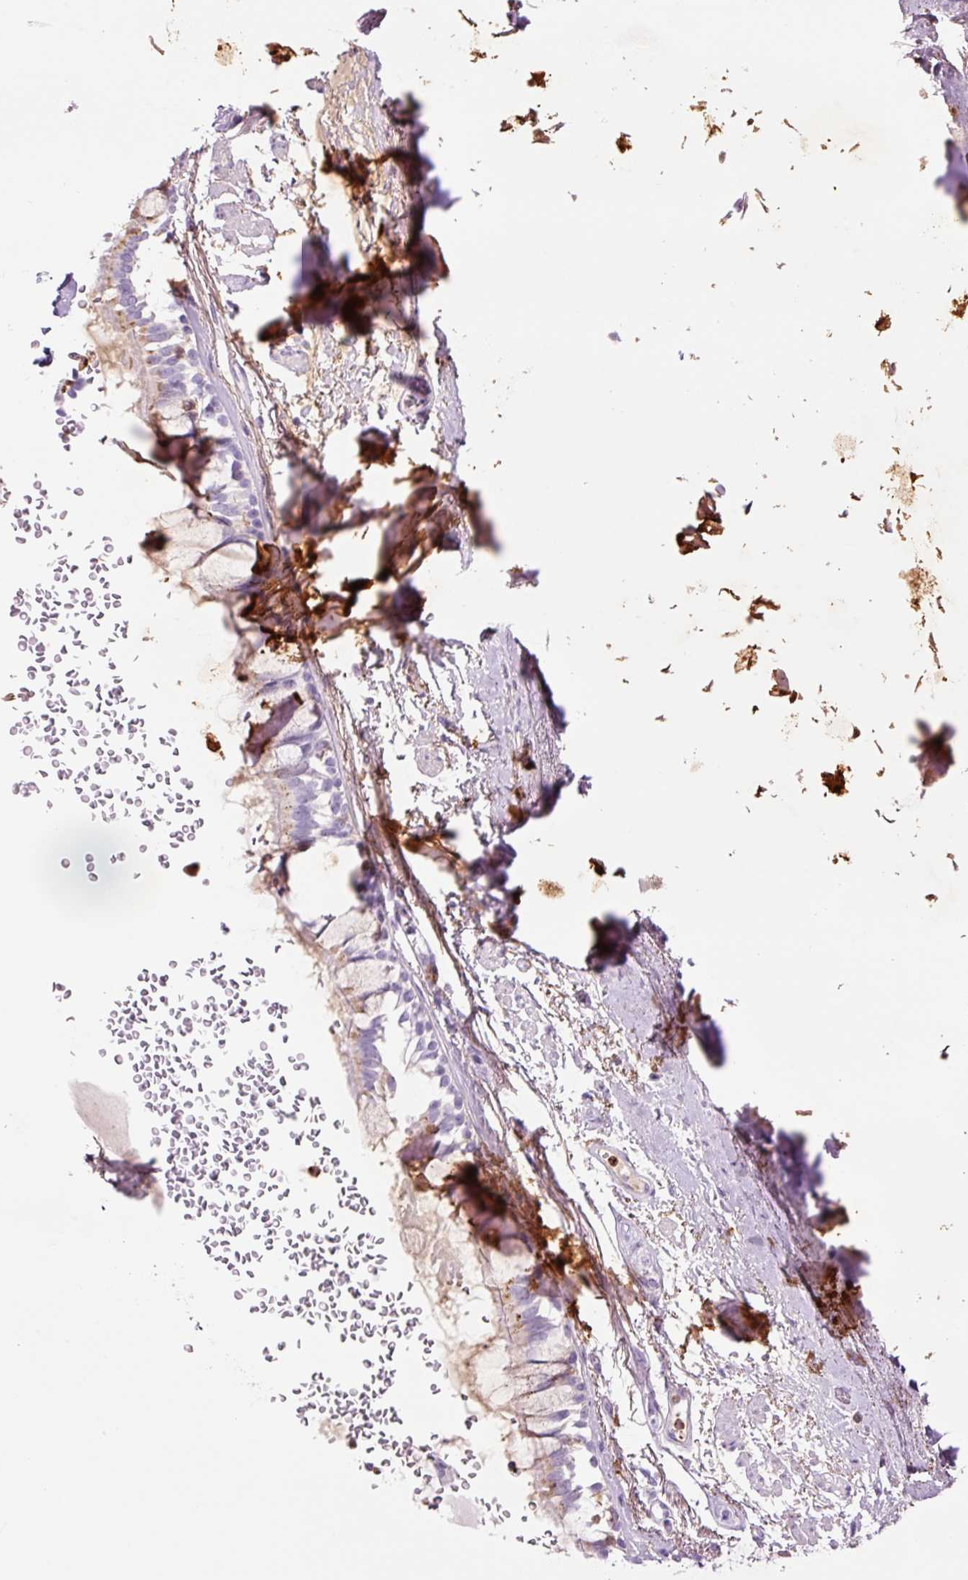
{"staining": {"intensity": "moderate", "quantity": "<25%", "location": "cytoplasmic/membranous"}, "tissue": "bronchus", "cell_type": "Respiratory epithelial cells", "image_type": "normal", "snomed": [{"axis": "morphology", "description": "Normal tissue, NOS"}, {"axis": "topography", "description": "Bronchus"}], "caption": "The photomicrograph demonstrates immunohistochemical staining of normal bronchus. There is moderate cytoplasmic/membranous expression is present in about <25% of respiratory epithelial cells. (DAB (3,3'-diaminobenzidine) IHC, brown staining for protein, blue staining for nuclei).", "gene": "LYZ", "patient": {"sex": "male", "age": 70}}